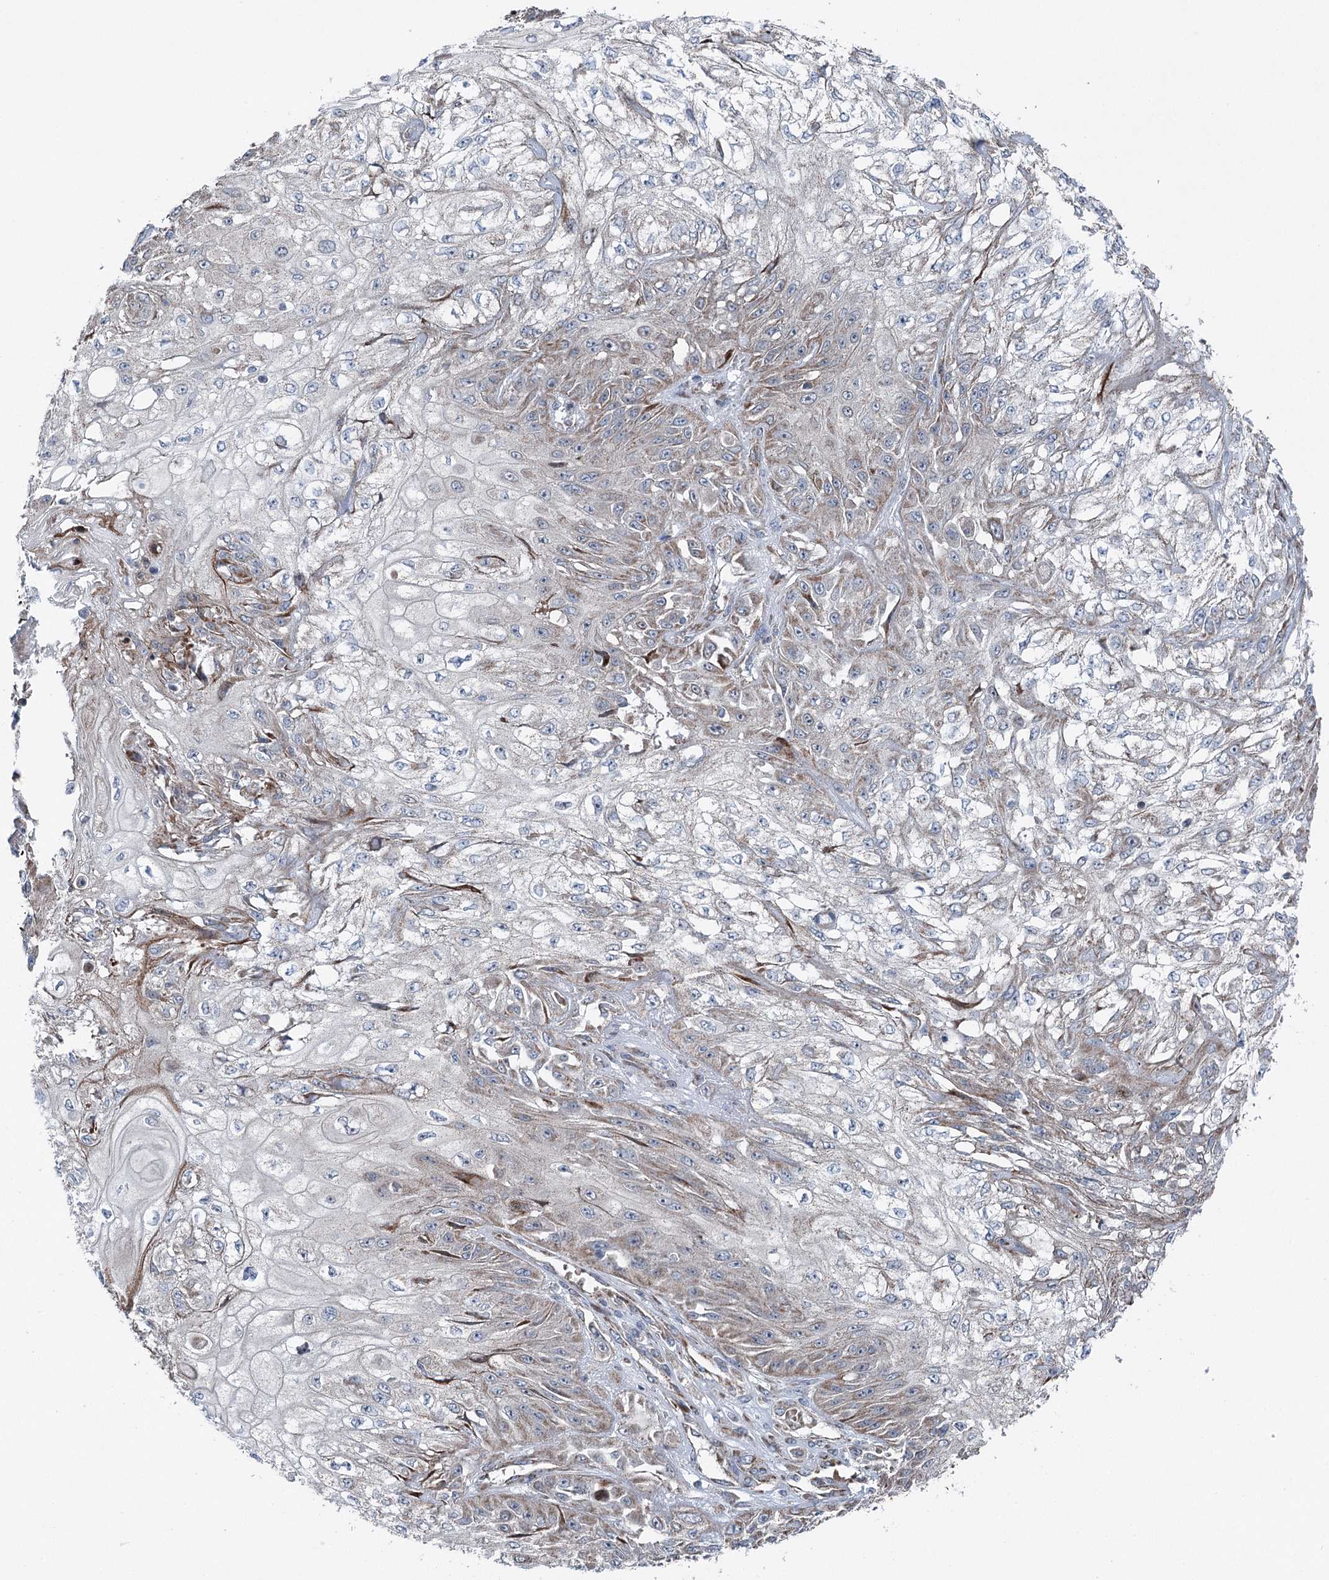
{"staining": {"intensity": "moderate", "quantity": "<25%", "location": "cytoplasmic/membranous"}, "tissue": "skin cancer", "cell_type": "Tumor cells", "image_type": "cancer", "snomed": [{"axis": "morphology", "description": "Squamous cell carcinoma, NOS"}, {"axis": "morphology", "description": "Squamous cell carcinoma, metastatic, NOS"}, {"axis": "topography", "description": "Skin"}, {"axis": "topography", "description": "Lymph node"}], "caption": "IHC of human skin cancer exhibits low levels of moderate cytoplasmic/membranous positivity in about <25% of tumor cells. (brown staining indicates protein expression, while blue staining denotes nuclei).", "gene": "UCN3", "patient": {"sex": "male", "age": 75}}